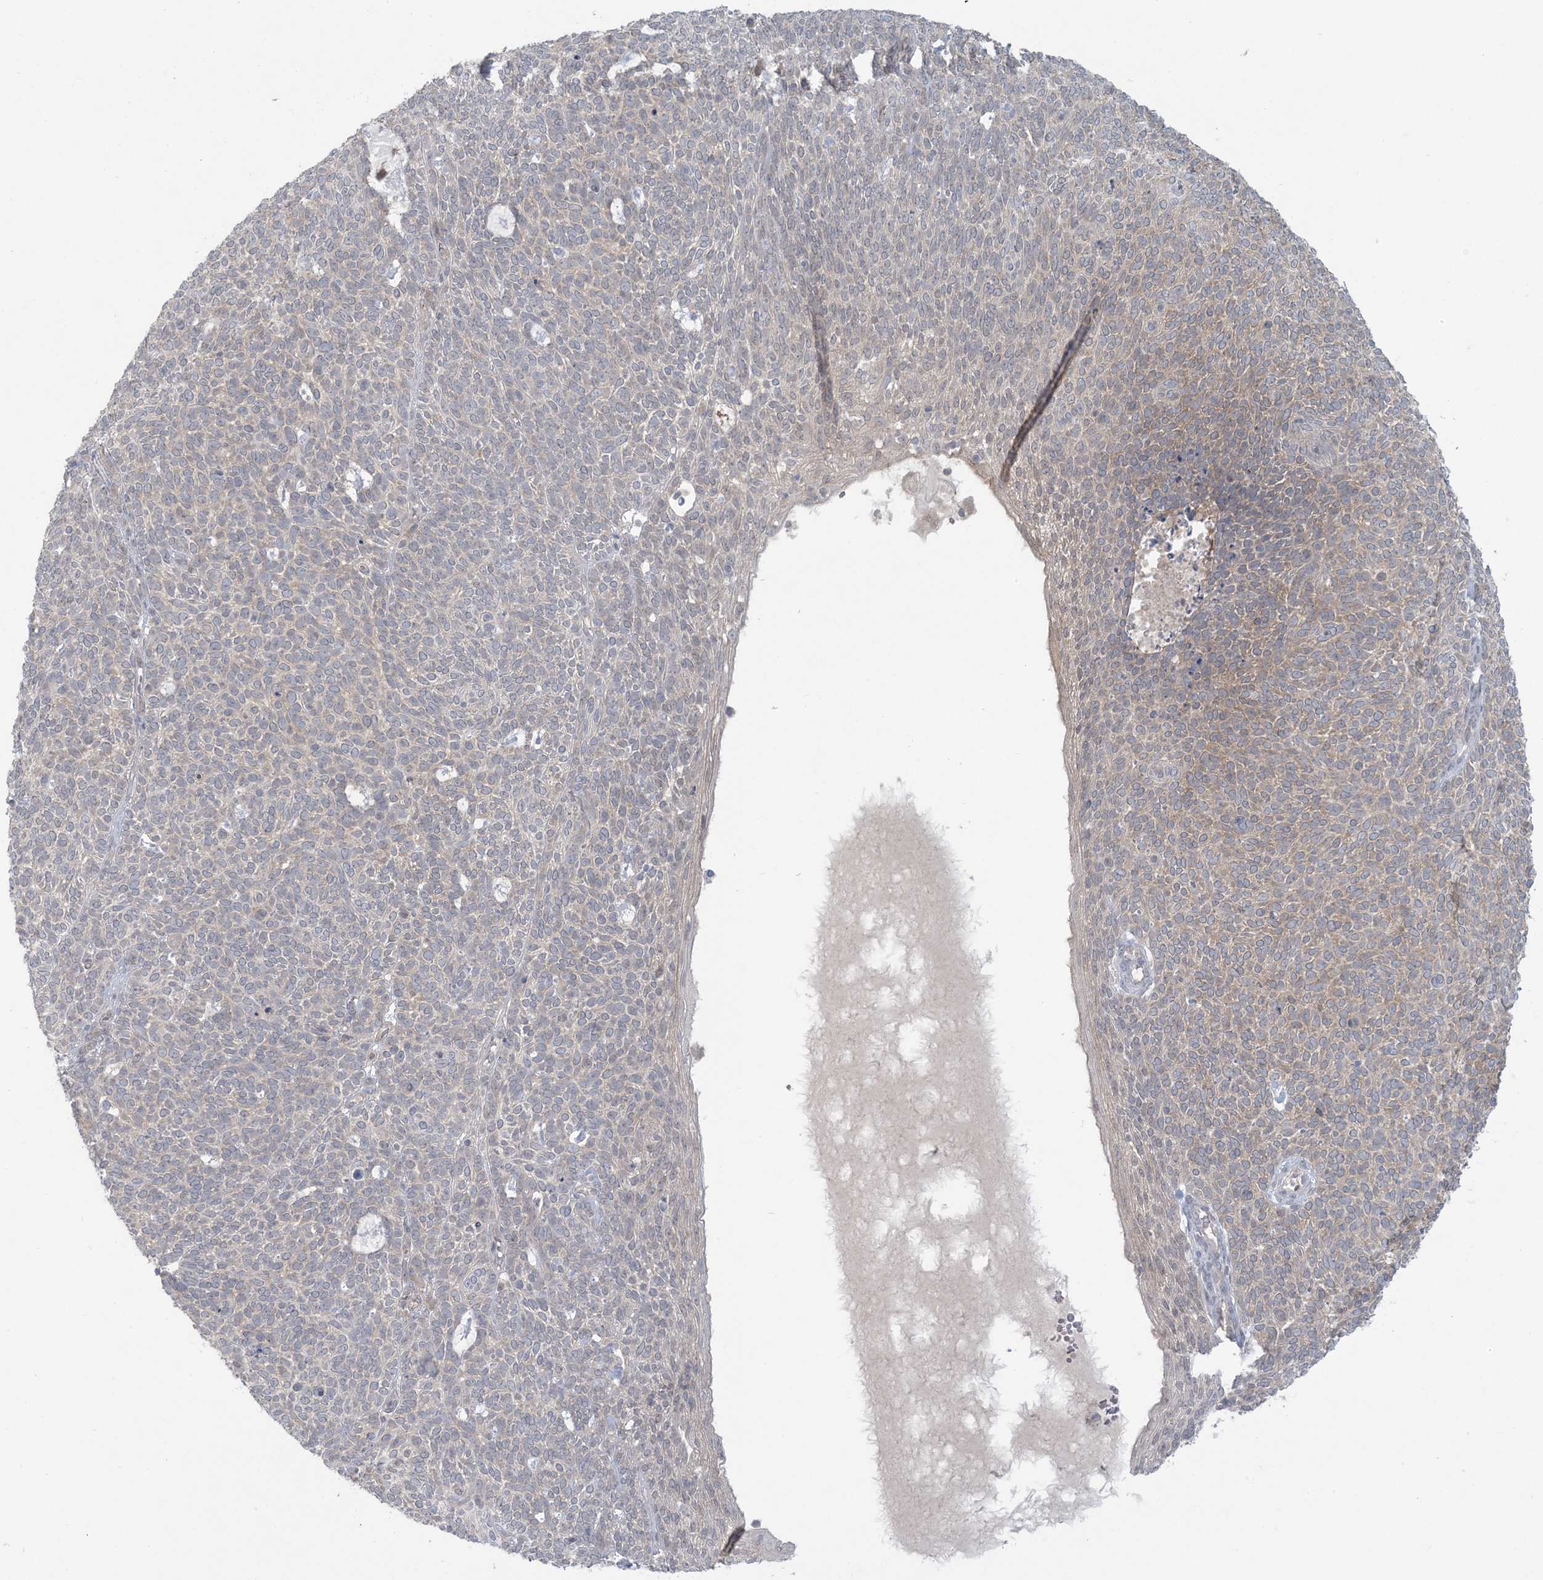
{"staining": {"intensity": "weak", "quantity": "<25%", "location": "cytoplasmic/membranous"}, "tissue": "skin cancer", "cell_type": "Tumor cells", "image_type": "cancer", "snomed": [{"axis": "morphology", "description": "Squamous cell carcinoma, NOS"}, {"axis": "topography", "description": "Skin"}], "caption": "Immunohistochemistry (IHC) of skin cancer exhibits no staining in tumor cells.", "gene": "NRBP2", "patient": {"sex": "female", "age": 90}}